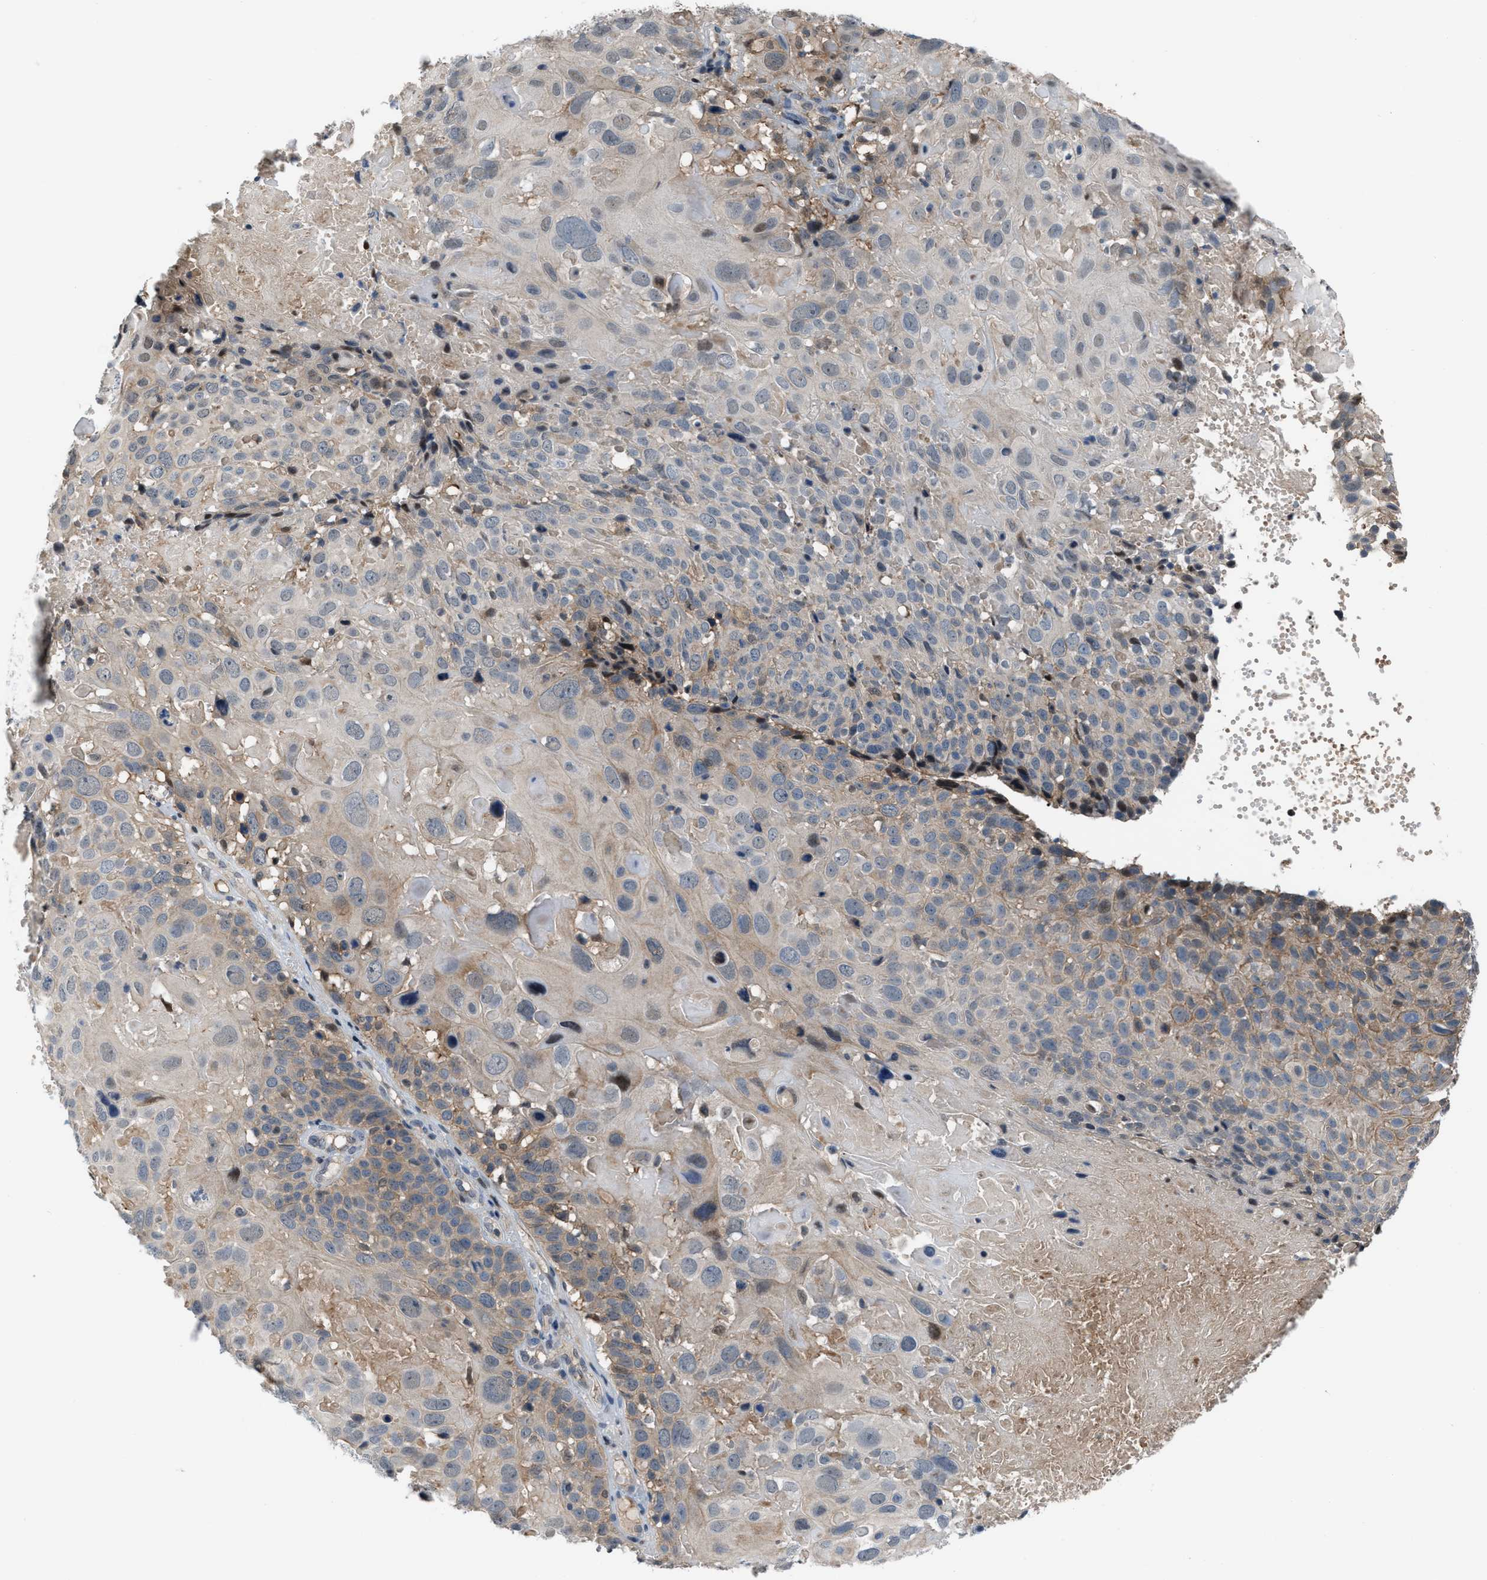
{"staining": {"intensity": "weak", "quantity": "<25%", "location": "cytoplasmic/membranous"}, "tissue": "cervical cancer", "cell_type": "Tumor cells", "image_type": "cancer", "snomed": [{"axis": "morphology", "description": "Squamous cell carcinoma, NOS"}, {"axis": "topography", "description": "Cervix"}], "caption": "Micrograph shows no significant protein expression in tumor cells of cervical cancer.", "gene": "RFFL", "patient": {"sex": "female", "age": 74}}